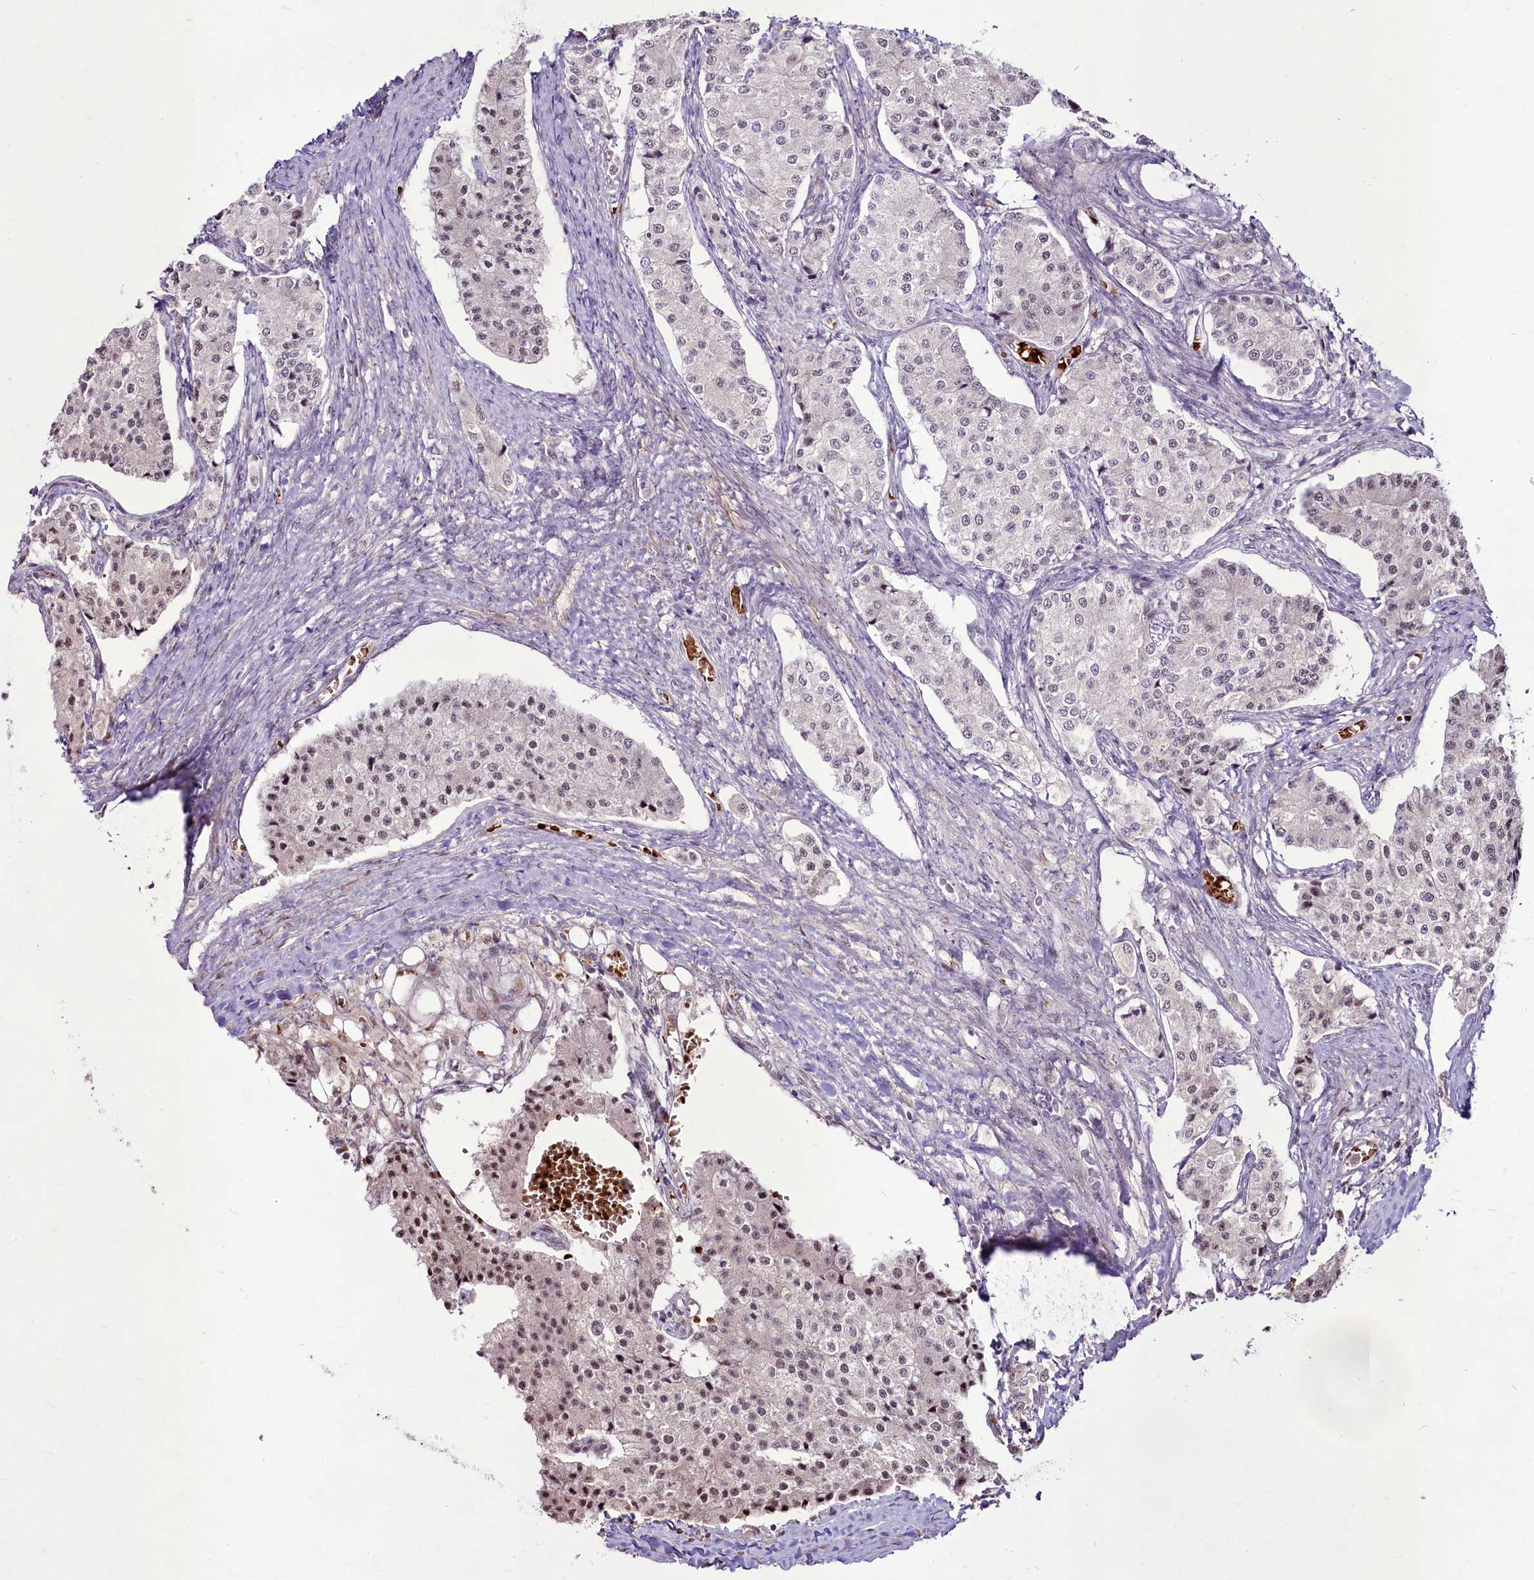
{"staining": {"intensity": "weak", "quantity": "<25%", "location": "nuclear"}, "tissue": "carcinoid", "cell_type": "Tumor cells", "image_type": "cancer", "snomed": [{"axis": "morphology", "description": "Carcinoid, malignant, NOS"}, {"axis": "topography", "description": "Colon"}], "caption": "IHC of human carcinoid displays no staining in tumor cells.", "gene": "SUSD3", "patient": {"sex": "female", "age": 52}}